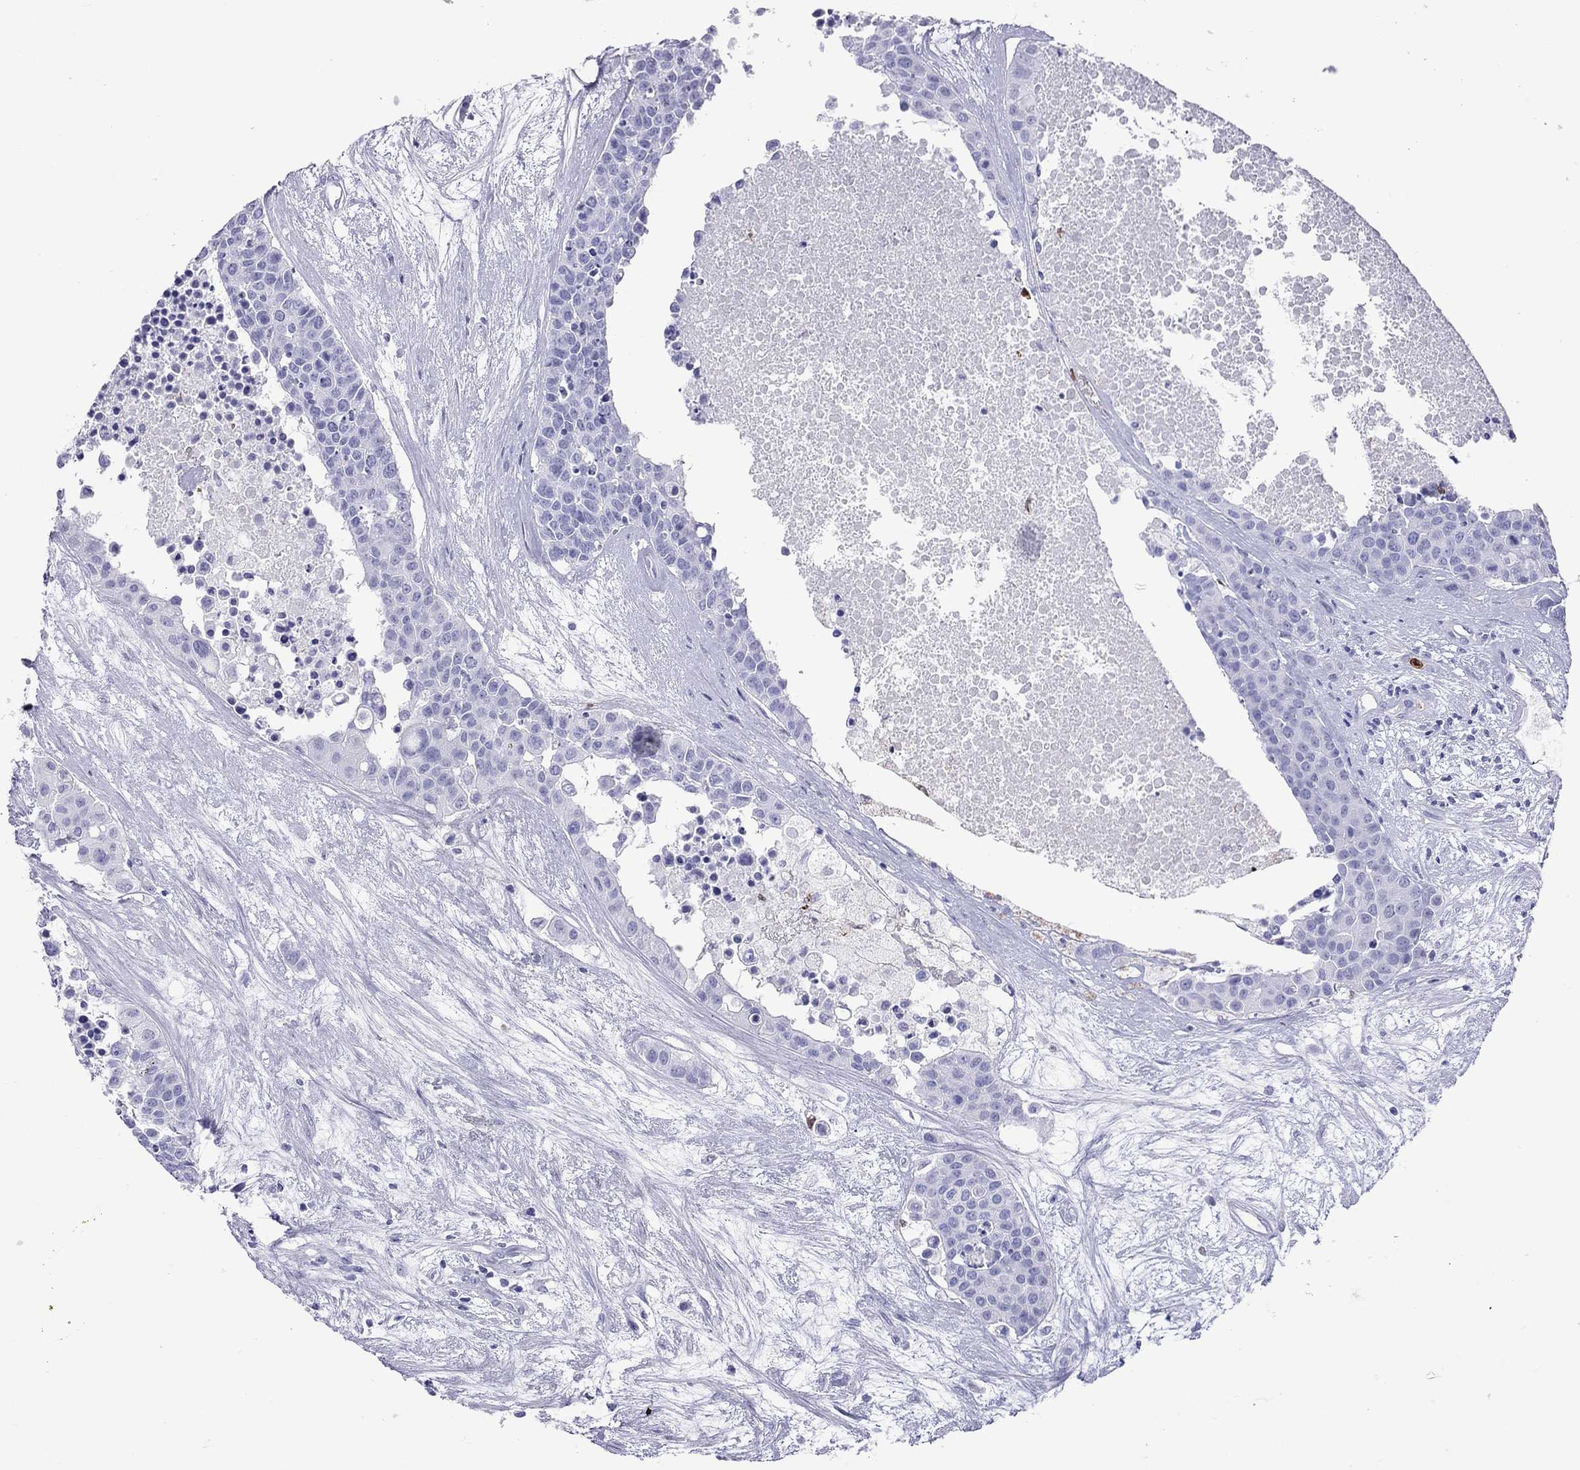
{"staining": {"intensity": "negative", "quantity": "none", "location": "none"}, "tissue": "carcinoid", "cell_type": "Tumor cells", "image_type": "cancer", "snomed": [{"axis": "morphology", "description": "Carcinoid, malignant, NOS"}, {"axis": "topography", "description": "Colon"}], "caption": "Human carcinoid stained for a protein using immunohistochemistry displays no staining in tumor cells.", "gene": "SLAMF1", "patient": {"sex": "male", "age": 81}}